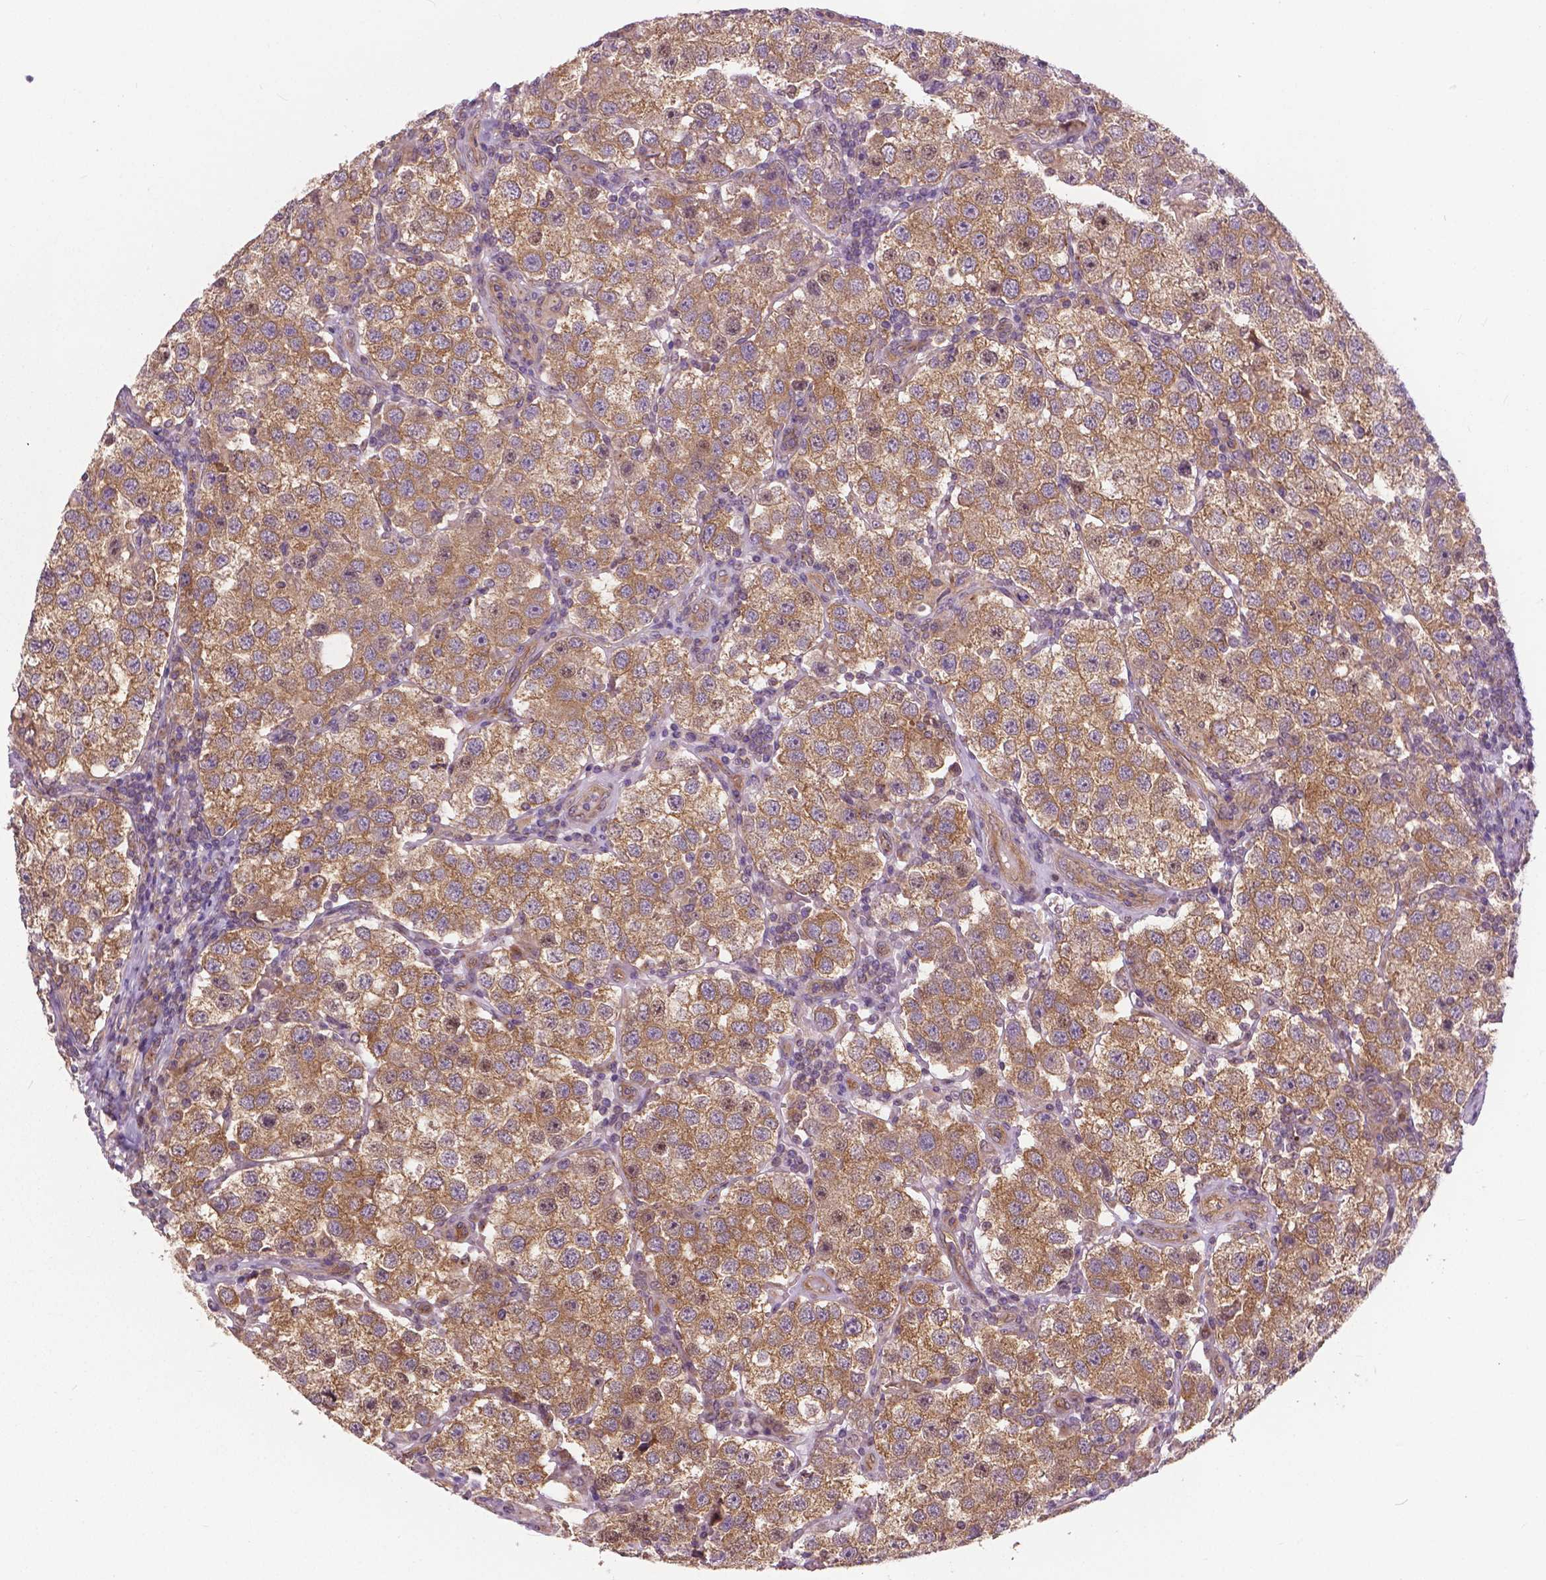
{"staining": {"intensity": "moderate", "quantity": ">75%", "location": "cytoplasmic/membranous"}, "tissue": "testis cancer", "cell_type": "Tumor cells", "image_type": "cancer", "snomed": [{"axis": "morphology", "description": "Seminoma, NOS"}, {"axis": "topography", "description": "Testis"}], "caption": "About >75% of tumor cells in testis seminoma reveal moderate cytoplasmic/membranous protein expression as visualized by brown immunohistochemical staining.", "gene": "MZT1", "patient": {"sex": "male", "age": 37}}